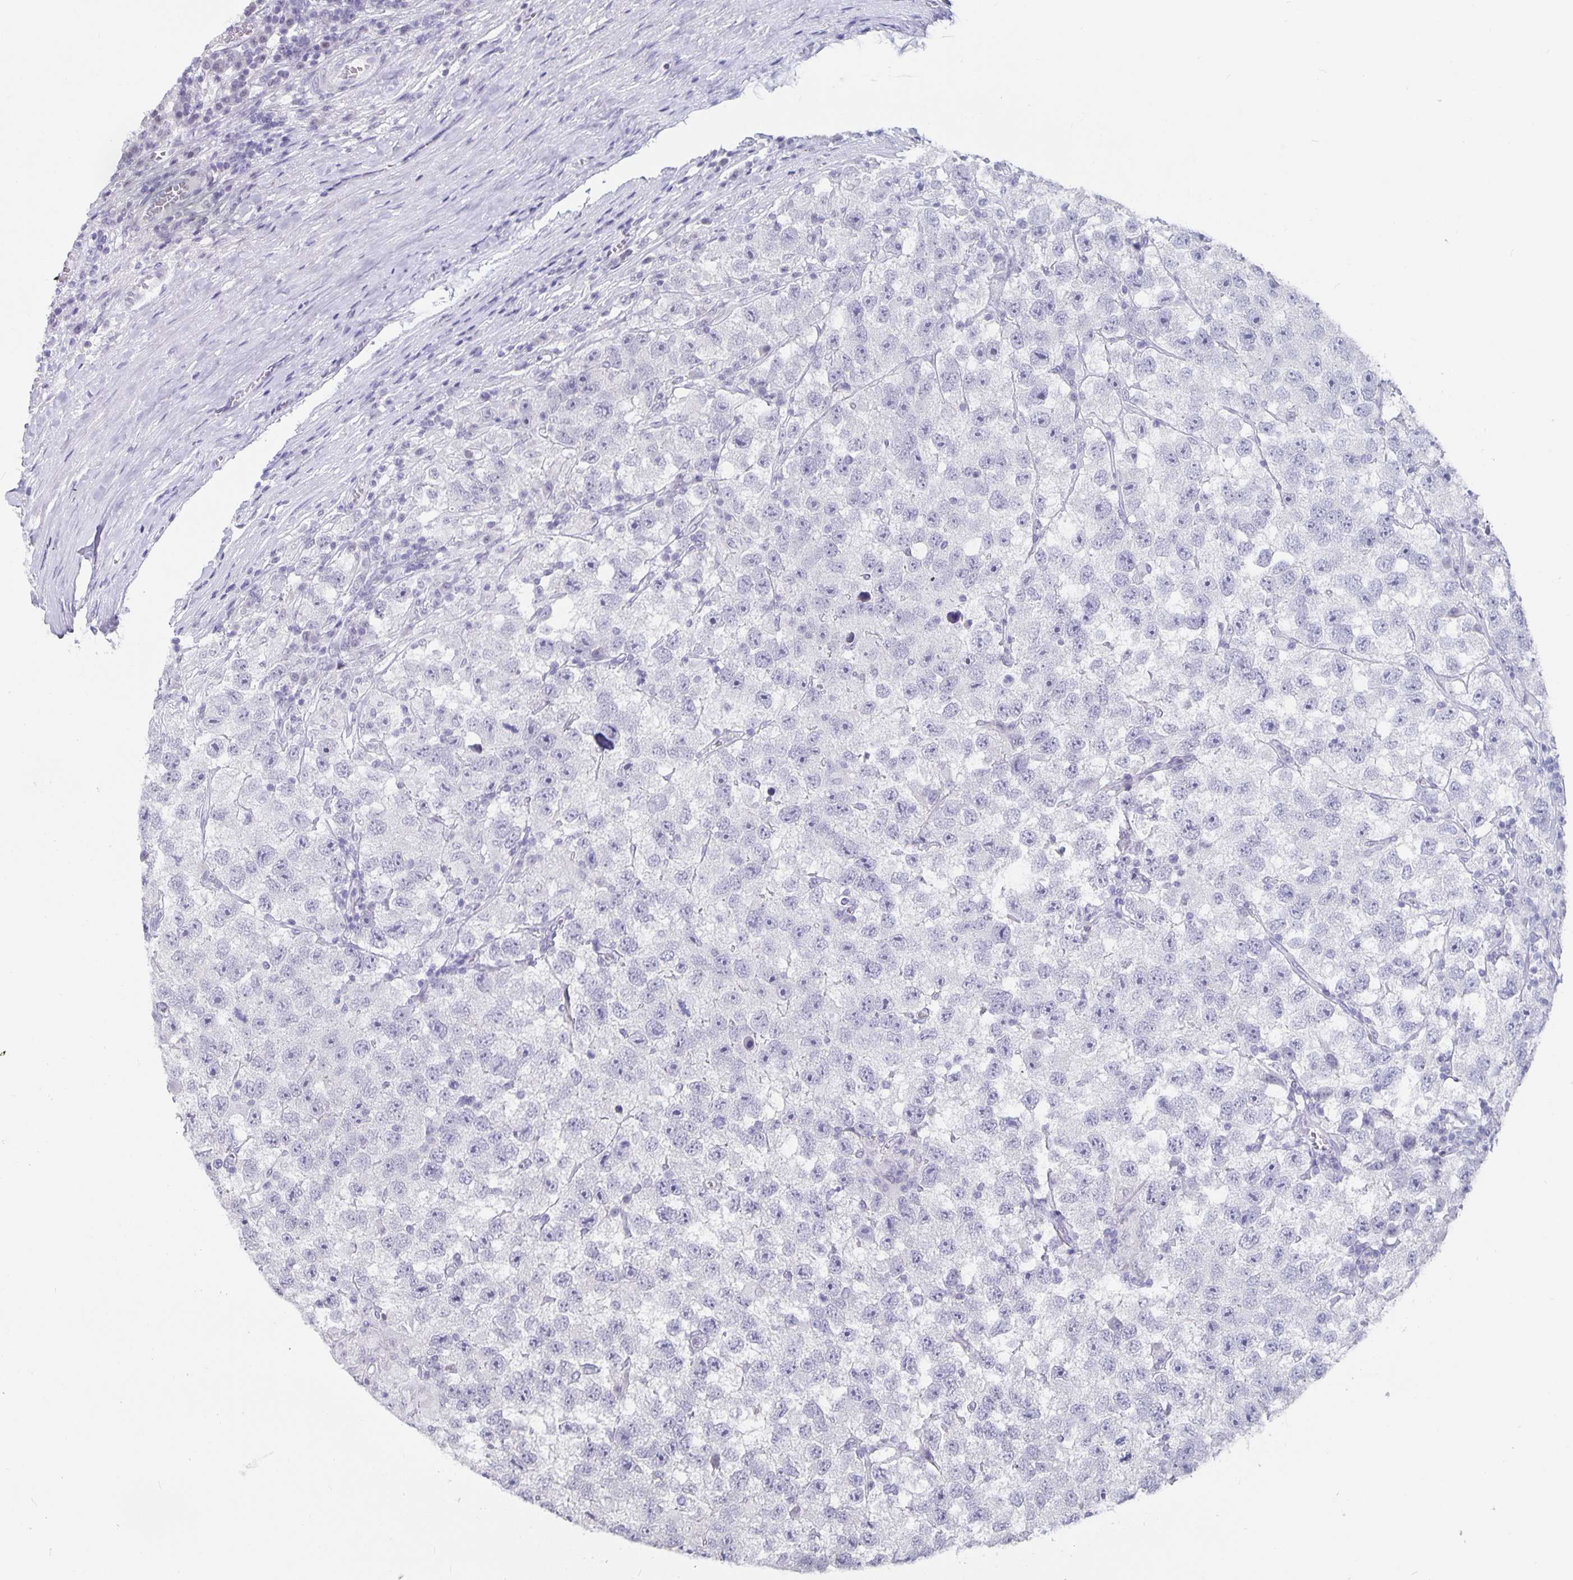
{"staining": {"intensity": "negative", "quantity": "none", "location": "none"}, "tissue": "testis cancer", "cell_type": "Tumor cells", "image_type": "cancer", "snomed": [{"axis": "morphology", "description": "Seminoma, NOS"}, {"axis": "topography", "description": "Testis"}], "caption": "A micrograph of human testis cancer (seminoma) is negative for staining in tumor cells.", "gene": "OLIG2", "patient": {"sex": "male", "age": 26}}